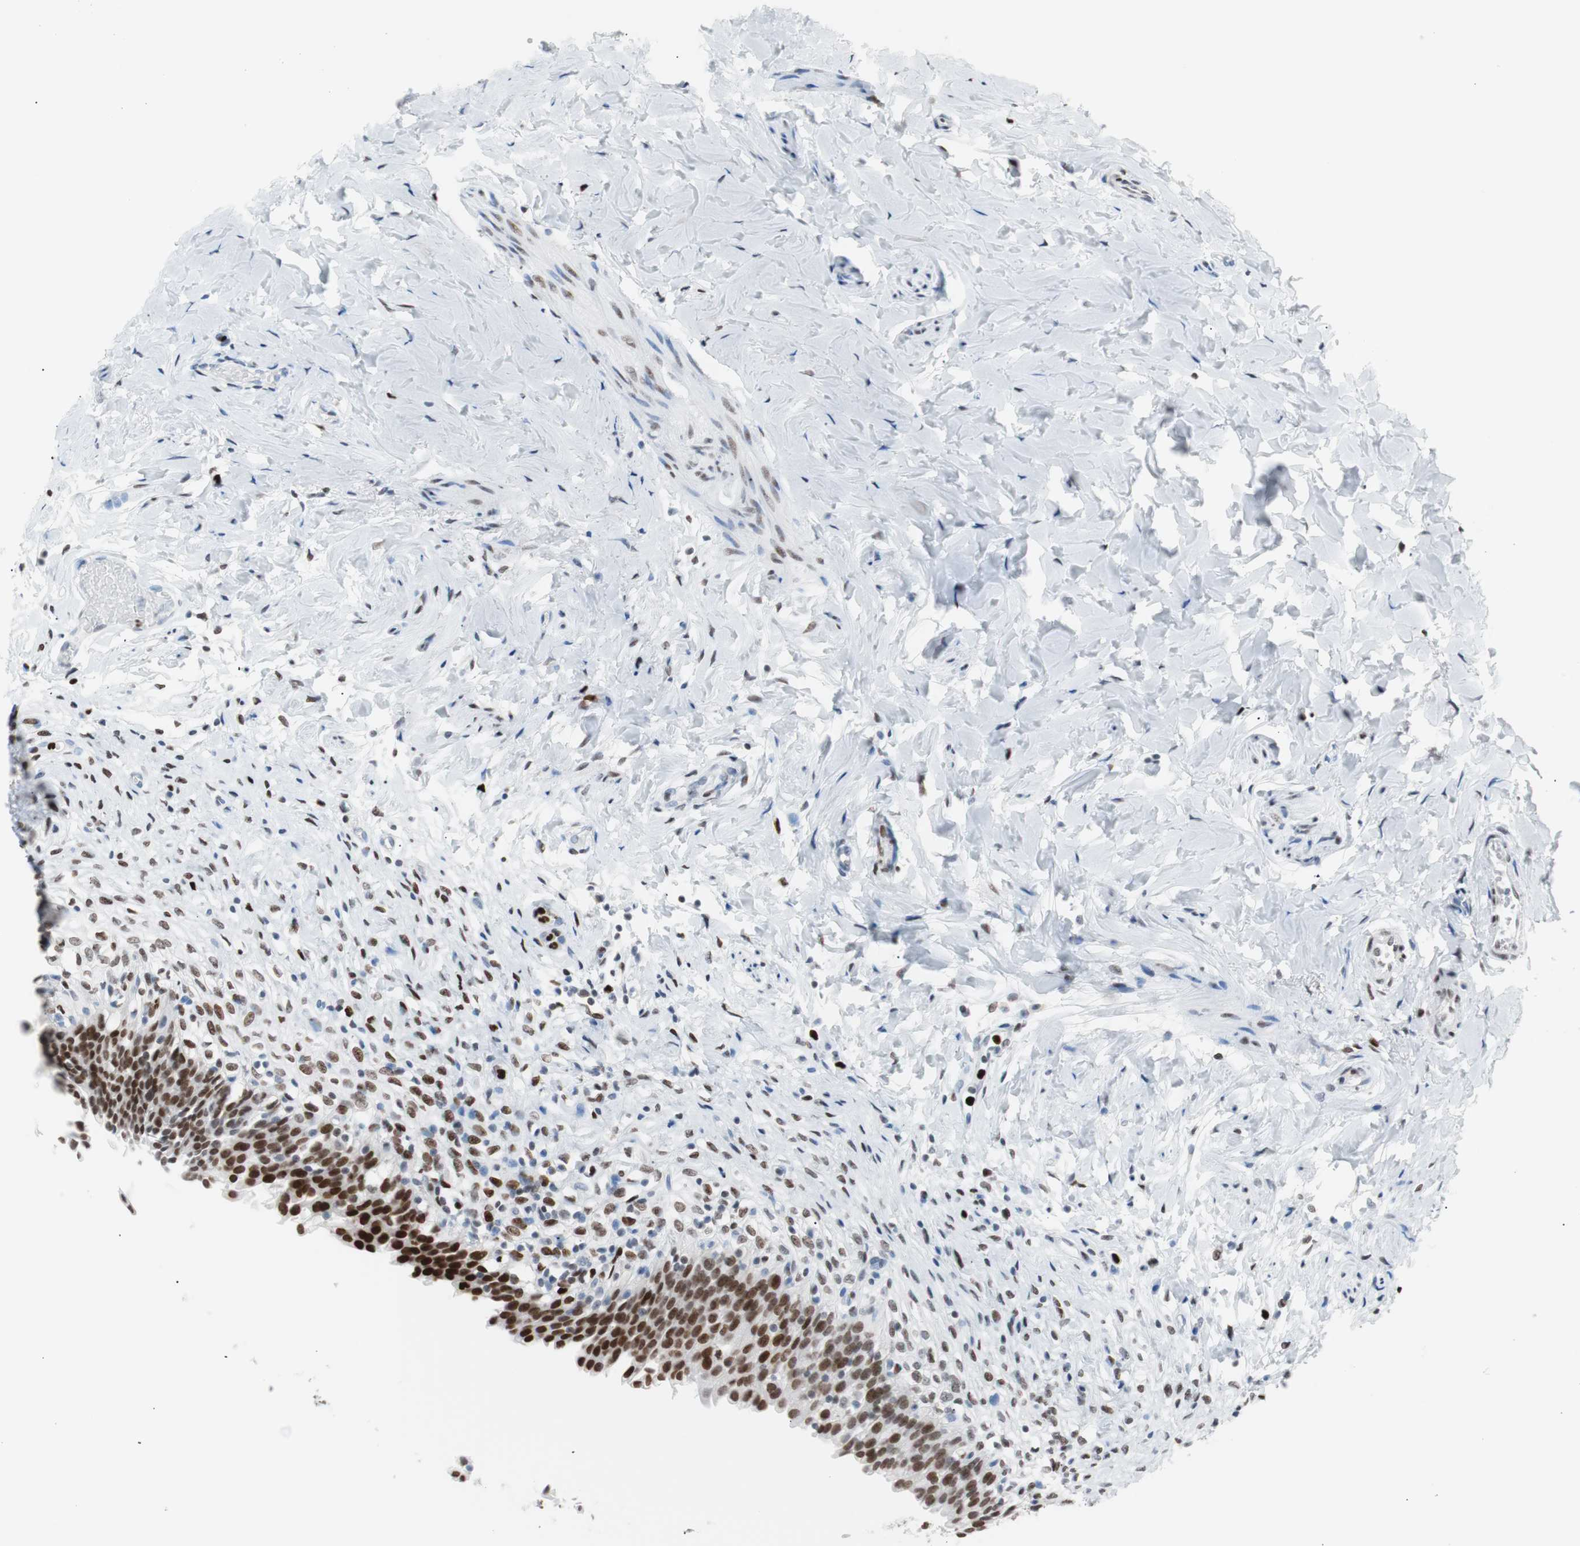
{"staining": {"intensity": "strong", "quantity": ">75%", "location": "nuclear"}, "tissue": "urinary bladder", "cell_type": "Urothelial cells", "image_type": "normal", "snomed": [{"axis": "morphology", "description": "Normal tissue, NOS"}, {"axis": "morphology", "description": "Inflammation, NOS"}, {"axis": "topography", "description": "Urinary bladder"}], "caption": "A brown stain highlights strong nuclear positivity of a protein in urothelial cells of unremarkable human urinary bladder.", "gene": "CEBPB", "patient": {"sex": "female", "age": 80}}